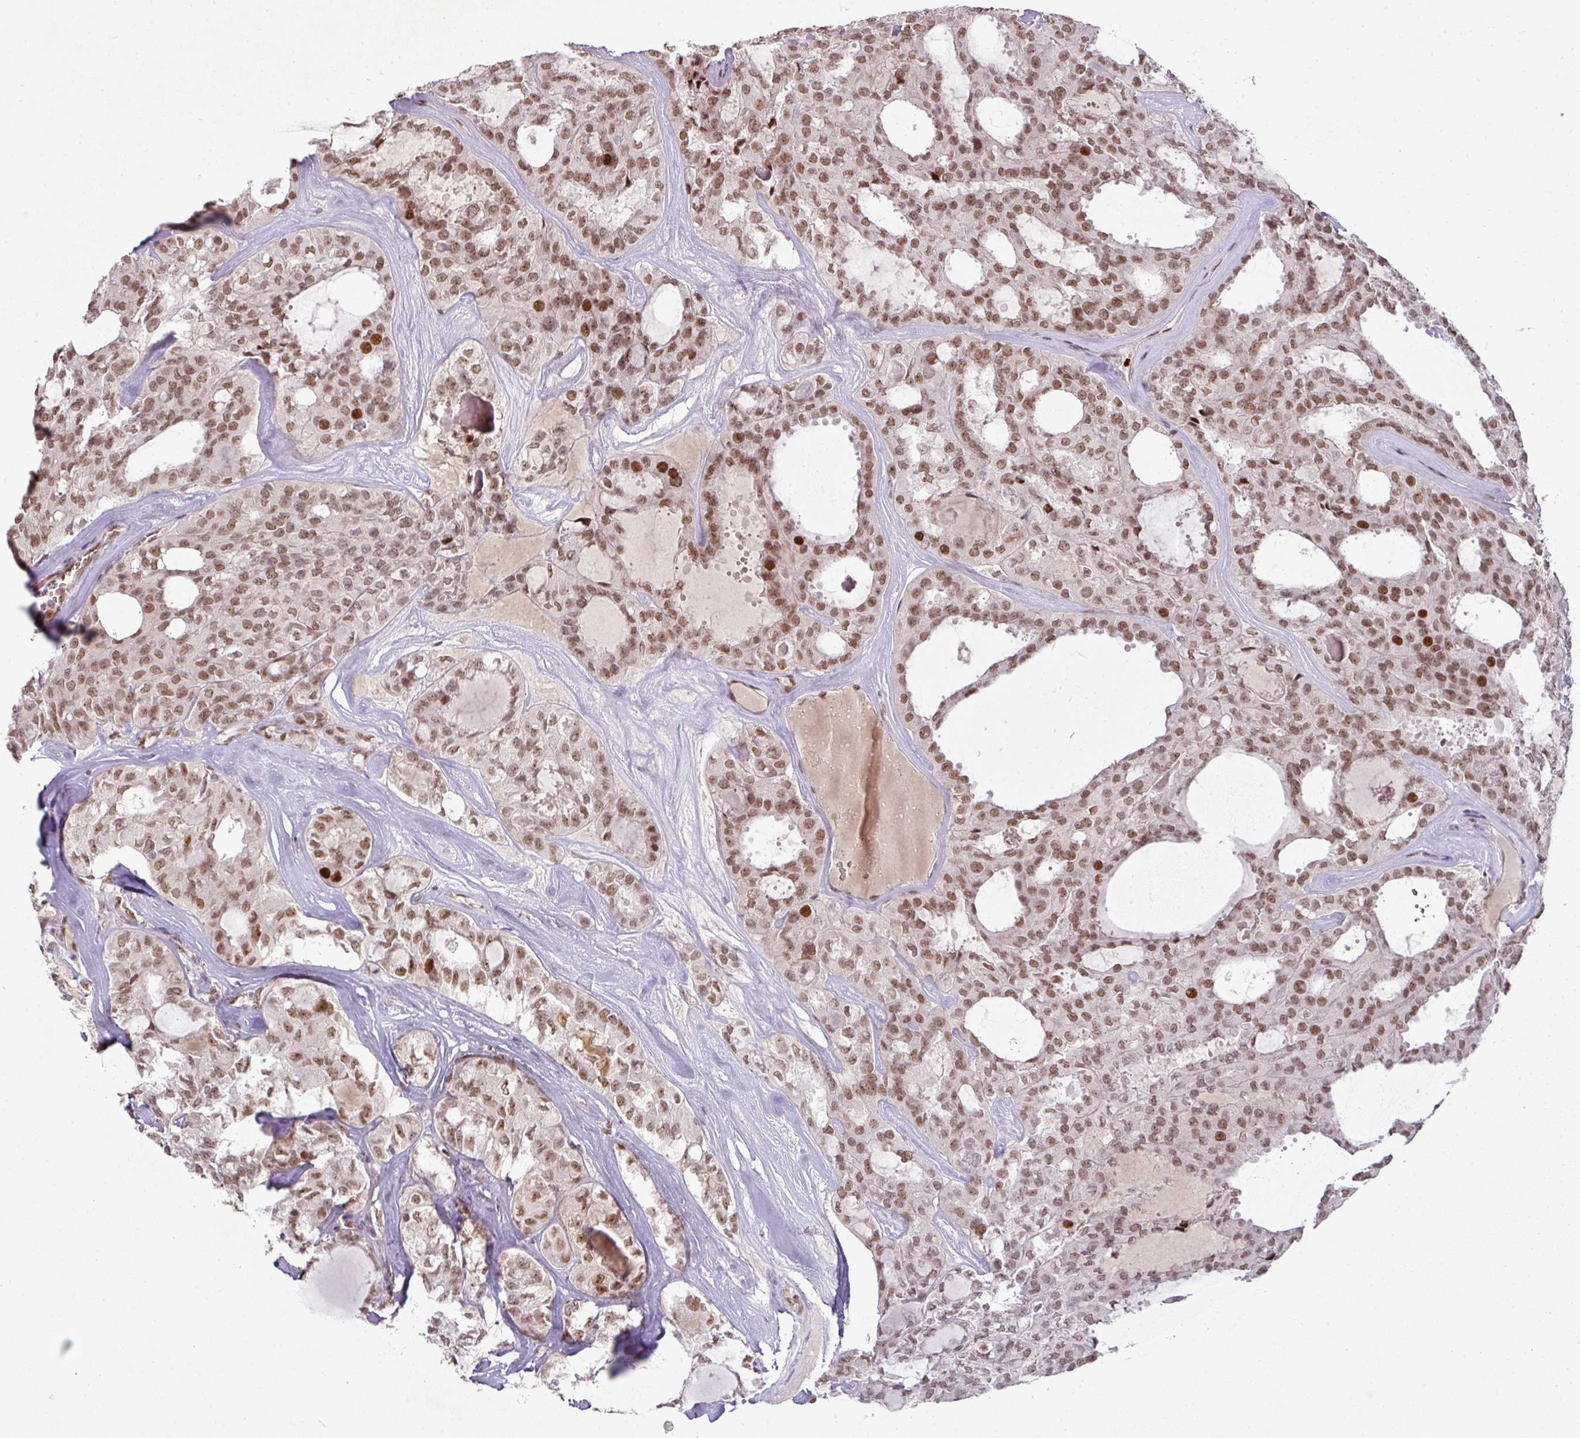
{"staining": {"intensity": "moderate", "quantity": ">75%", "location": "nuclear"}, "tissue": "thyroid cancer", "cell_type": "Tumor cells", "image_type": "cancer", "snomed": [{"axis": "morphology", "description": "Follicular adenoma carcinoma, NOS"}, {"axis": "topography", "description": "Thyroid gland"}], "caption": "Follicular adenoma carcinoma (thyroid) tissue demonstrates moderate nuclear expression in approximately >75% of tumor cells (DAB = brown stain, brightfield microscopy at high magnification).", "gene": "NEIL1", "patient": {"sex": "male", "age": 75}}